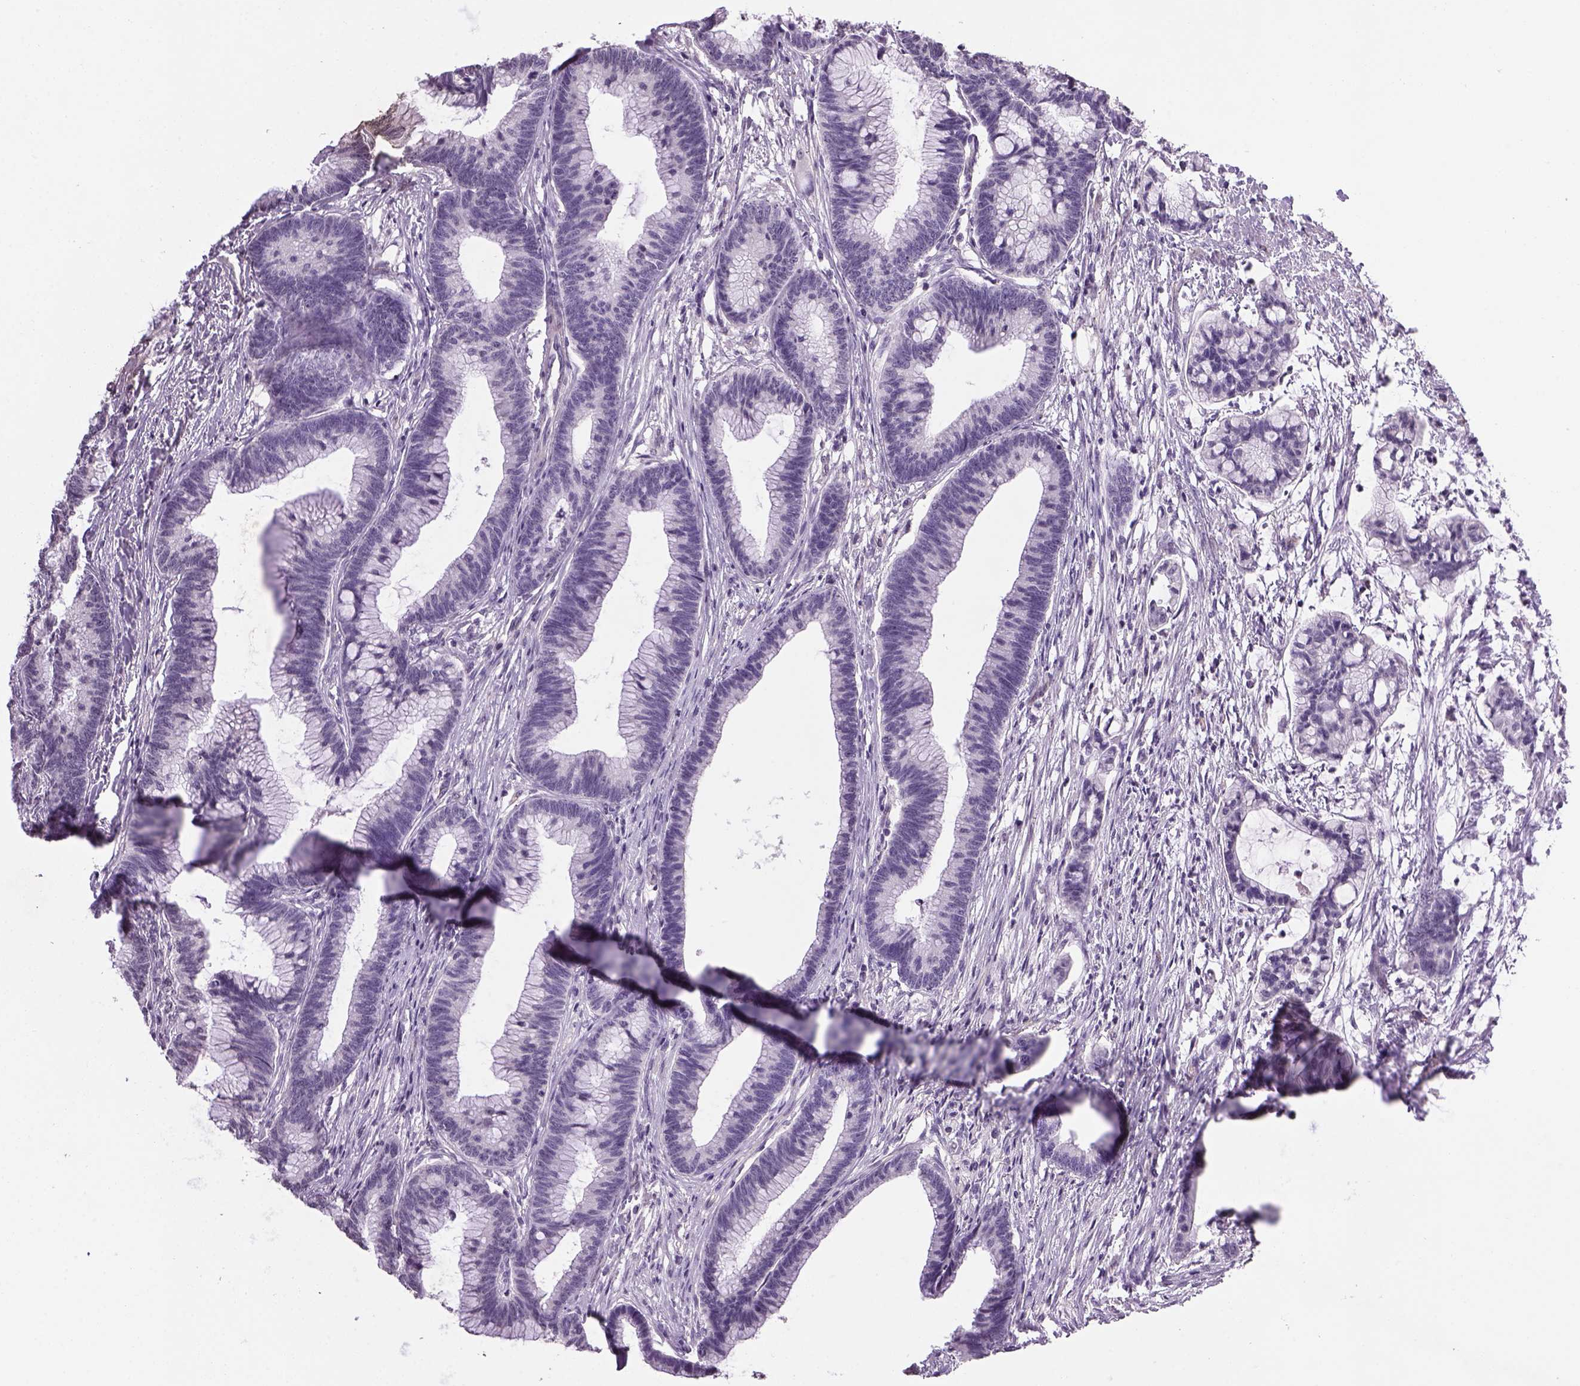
{"staining": {"intensity": "negative", "quantity": "none", "location": "none"}, "tissue": "colorectal cancer", "cell_type": "Tumor cells", "image_type": "cancer", "snomed": [{"axis": "morphology", "description": "Adenocarcinoma, NOS"}, {"axis": "topography", "description": "Colon"}], "caption": "Immunohistochemistry (IHC) photomicrograph of colorectal cancer stained for a protein (brown), which demonstrates no expression in tumor cells.", "gene": "PRRT1", "patient": {"sex": "female", "age": 78}}